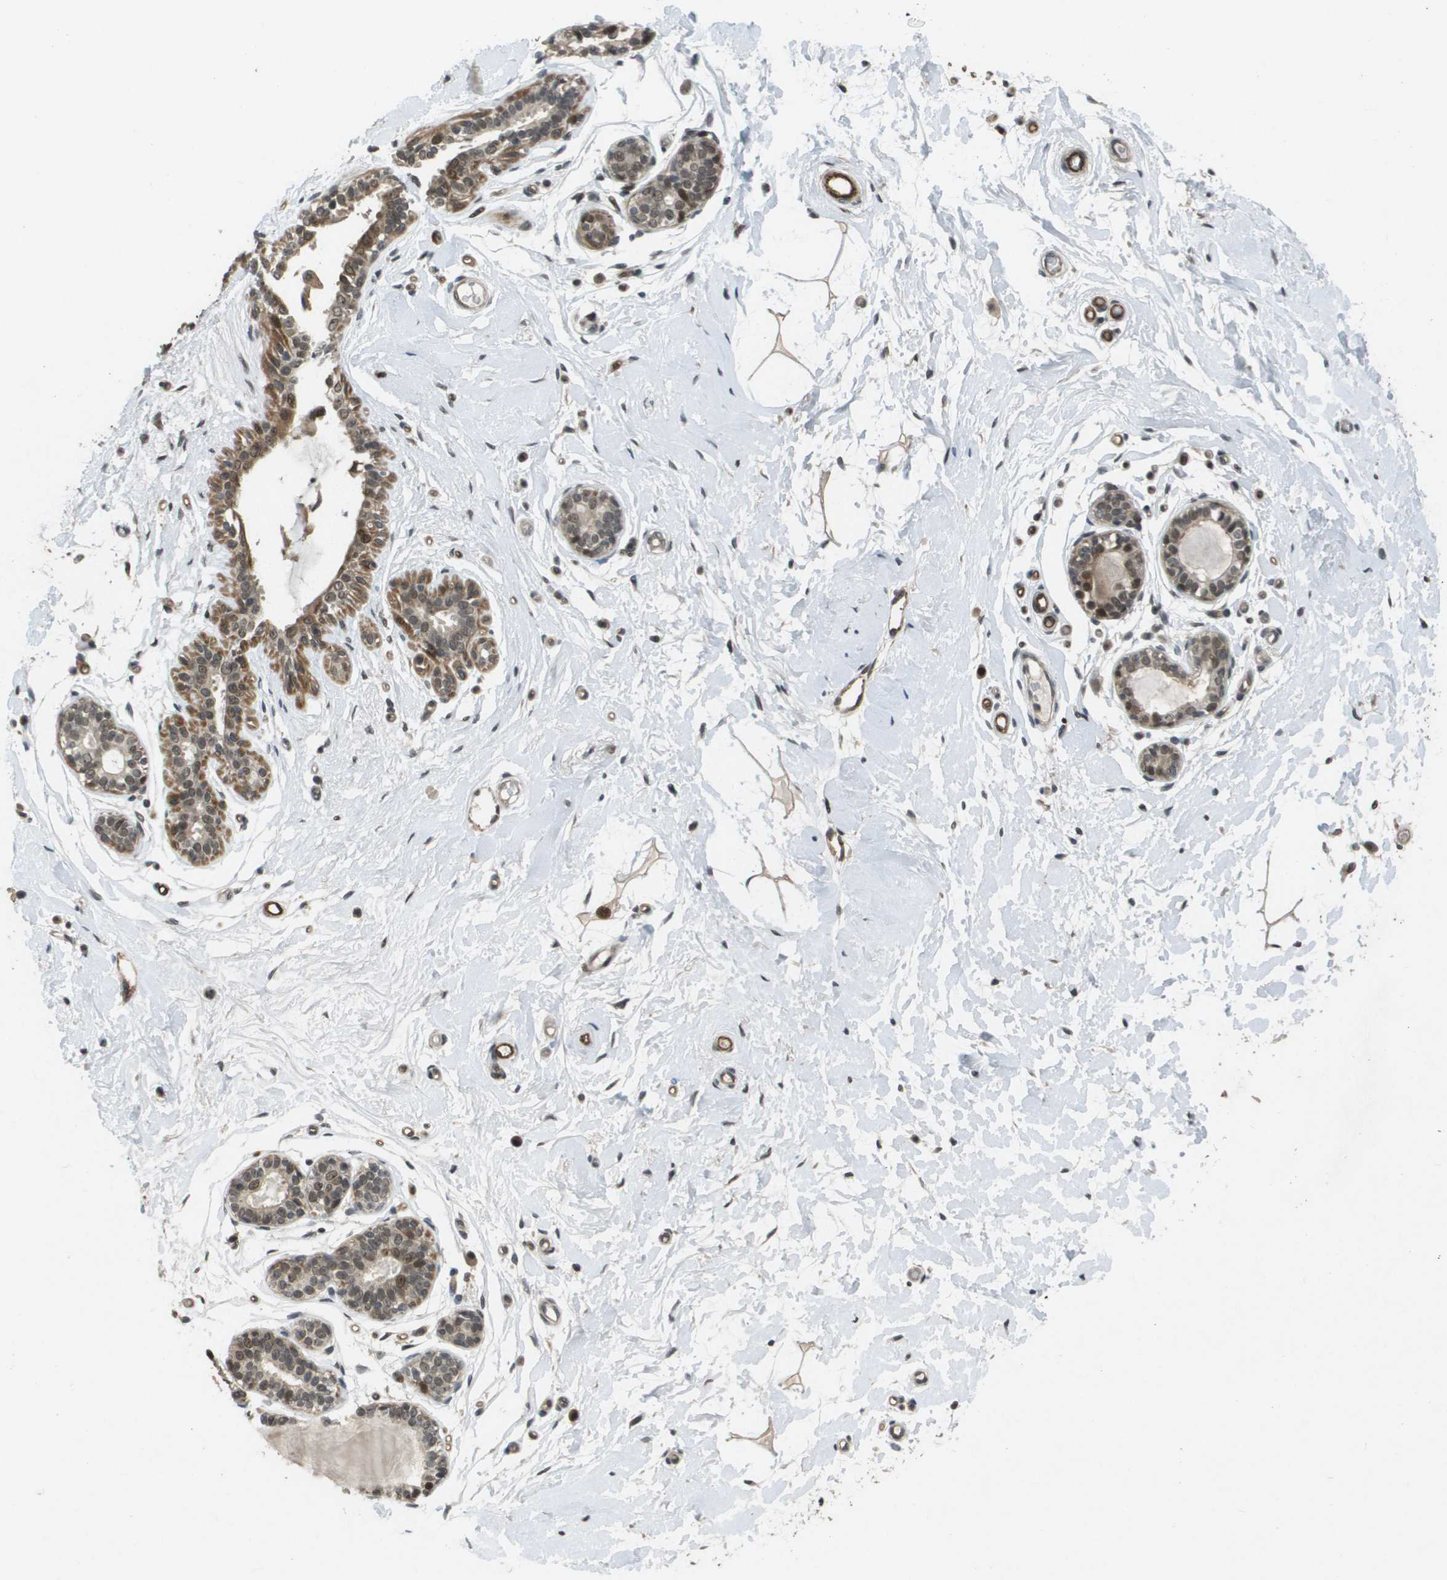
{"staining": {"intensity": "moderate", "quantity": ">75%", "location": "nuclear"}, "tissue": "breast", "cell_type": "Adipocytes", "image_type": "normal", "snomed": [{"axis": "morphology", "description": "Normal tissue, NOS"}, {"axis": "morphology", "description": "Lobular carcinoma"}, {"axis": "topography", "description": "Breast"}], "caption": "Immunohistochemical staining of unremarkable breast shows moderate nuclear protein staining in about >75% of adipocytes.", "gene": "KAT5", "patient": {"sex": "female", "age": 59}}